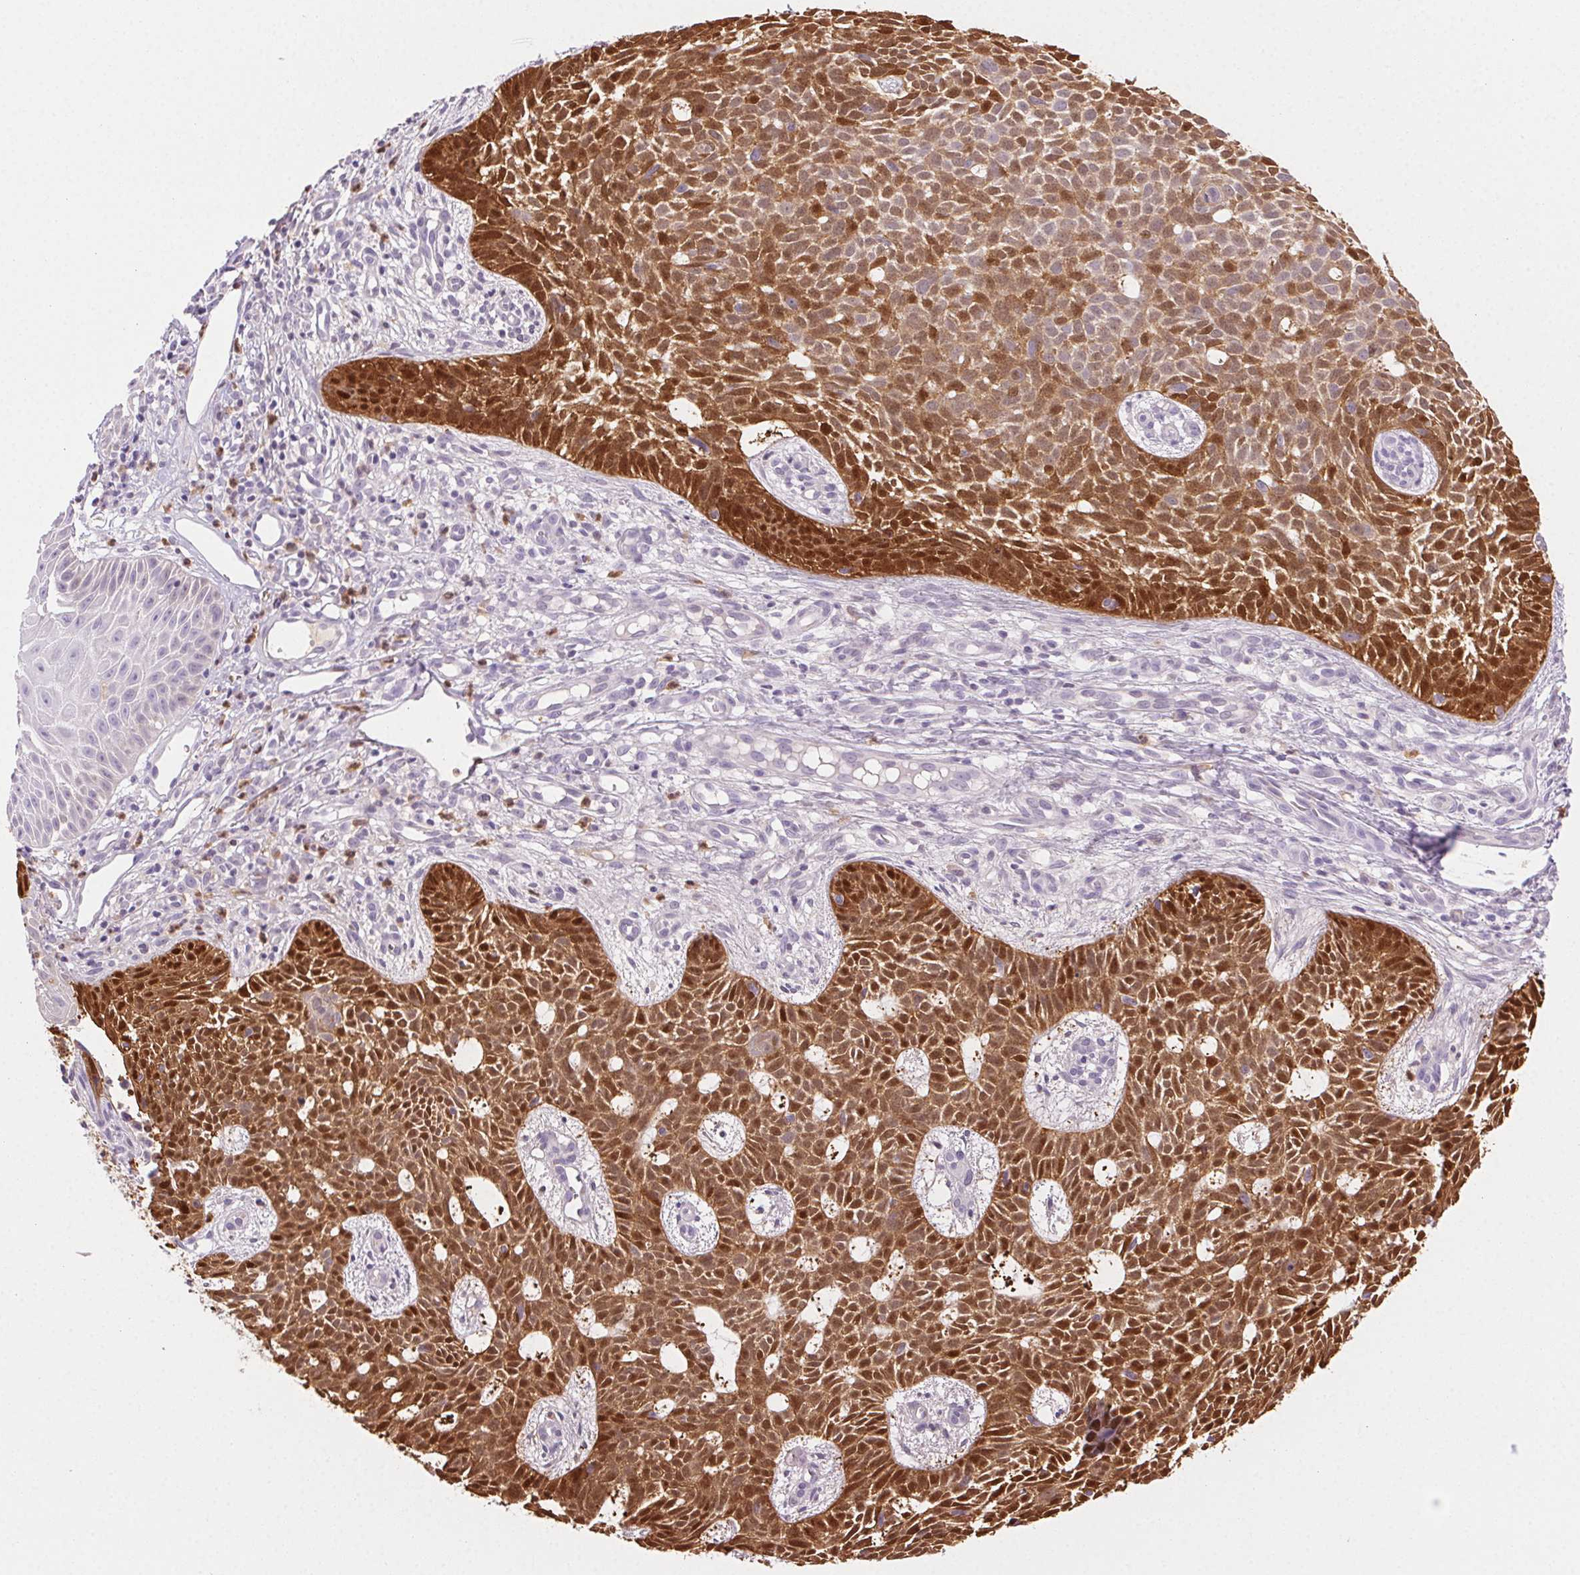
{"staining": {"intensity": "strong", "quantity": ">75%", "location": "cytoplasmic/membranous,nuclear"}, "tissue": "skin cancer", "cell_type": "Tumor cells", "image_type": "cancer", "snomed": [{"axis": "morphology", "description": "Basal cell carcinoma"}, {"axis": "topography", "description": "Skin"}], "caption": "DAB (3,3'-diaminobenzidine) immunohistochemical staining of human skin cancer exhibits strong cytoplasmic/membranous and nuclear protein positivity in about >75% of tumor cells.", "gene": "TMEM45A", "patient": {"sex": "male", "age": 59}}